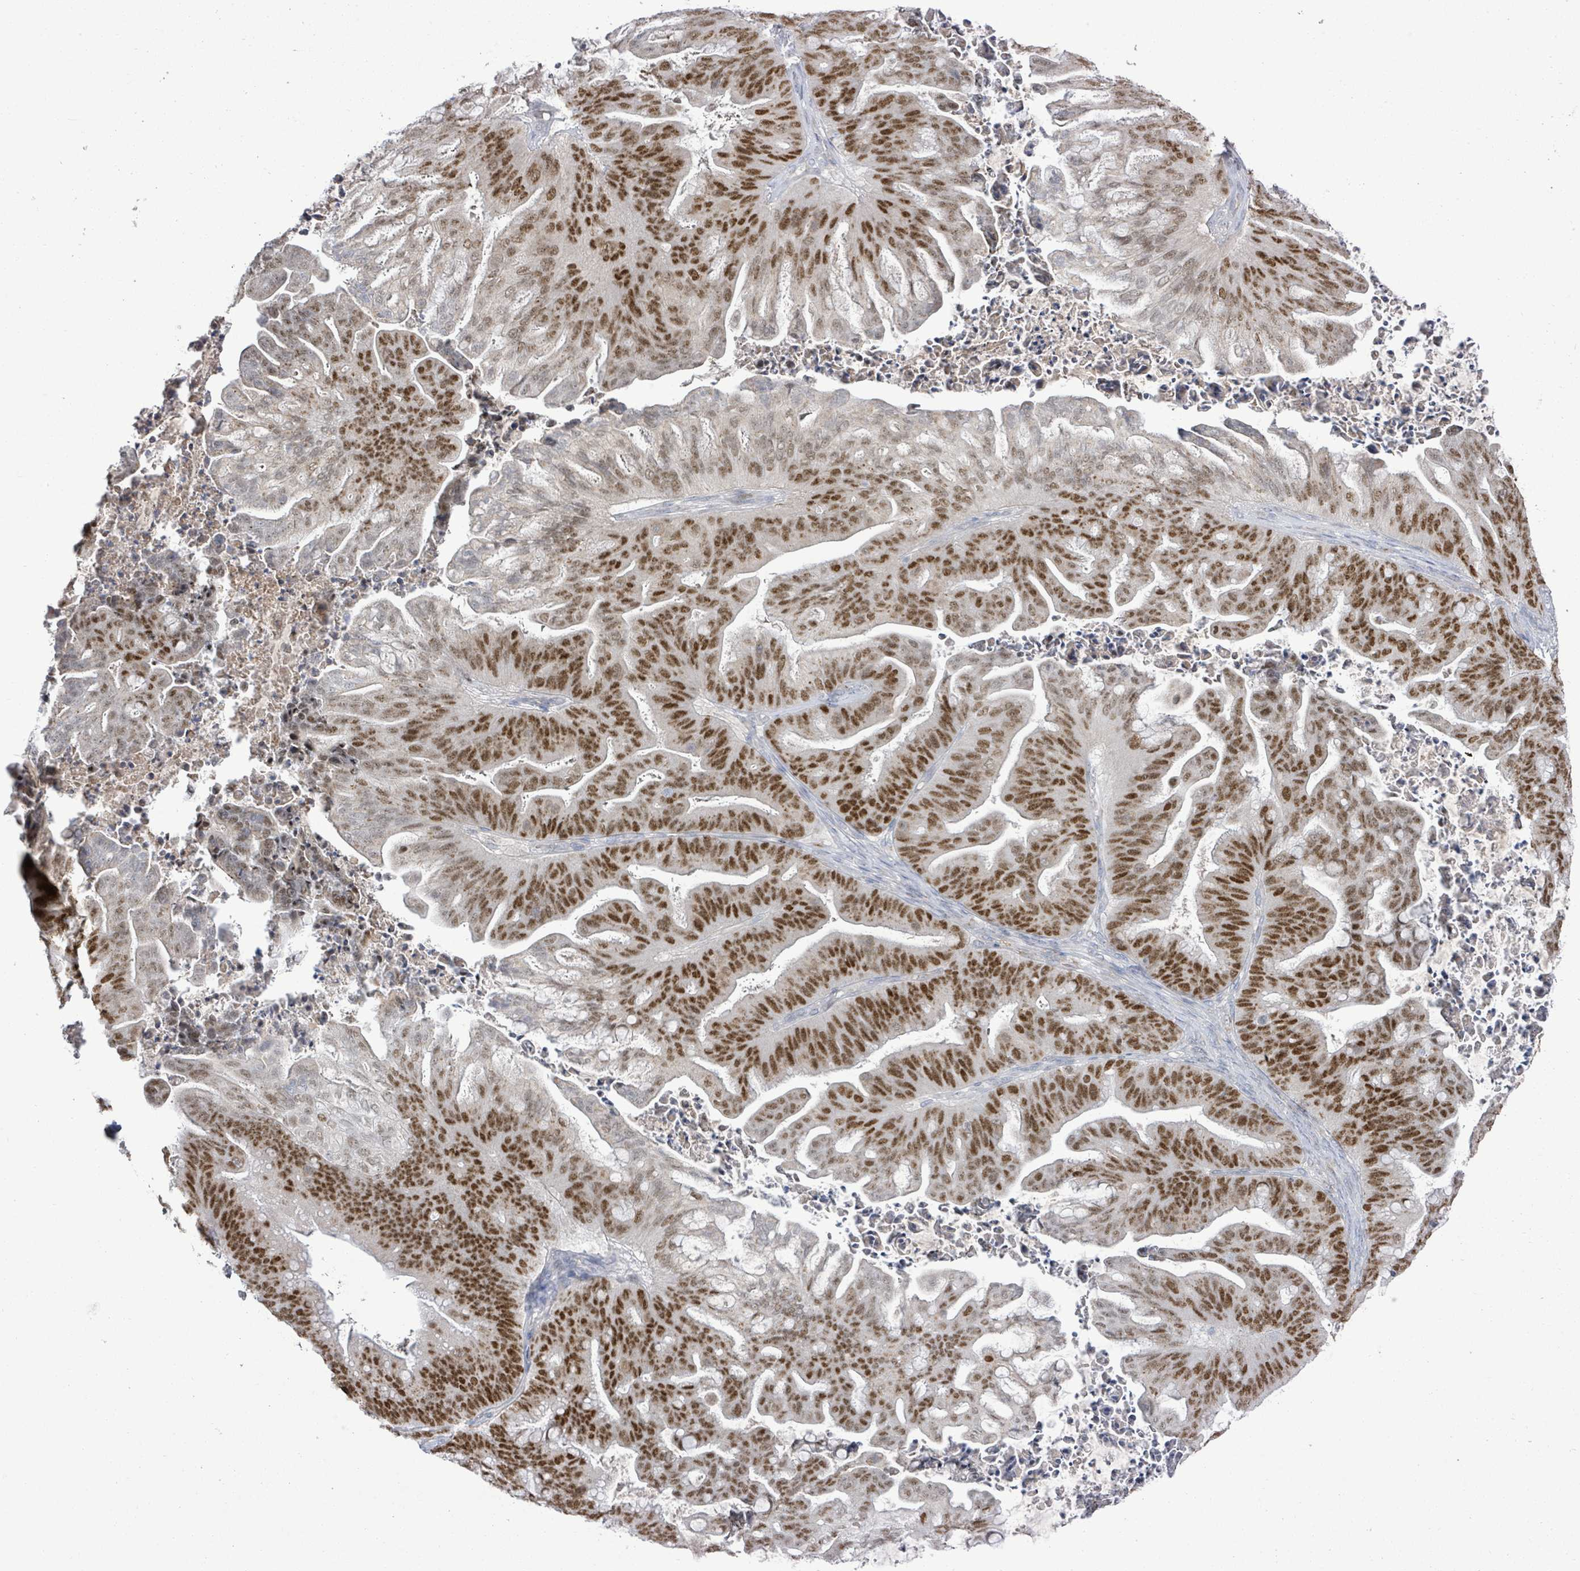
{"staining": {"intensity": "strong", "quantity": ">75%", "location": "nuclear"}, "tissue": "ovarian cancer", "cell_type": "Tumor cells", "image_type": "cancer", "snomed": [{"axis": "morphology", "description": "Cystadenocarcinoma, mucinous, NOS"}, {"axis": "topography", "description": "Ovary"}], "caption": "Ovarian cancer (mucinous cystadenocarcinoma) tissue displays strong nuclear expression in approximately >75% of tumor cells (DAB (3,3'-diaminobenzidine) IHC with brightfield microscopy, high magnification).", "gene": "ZFPM1", "patient": {"sex": "female", "age": 67}}